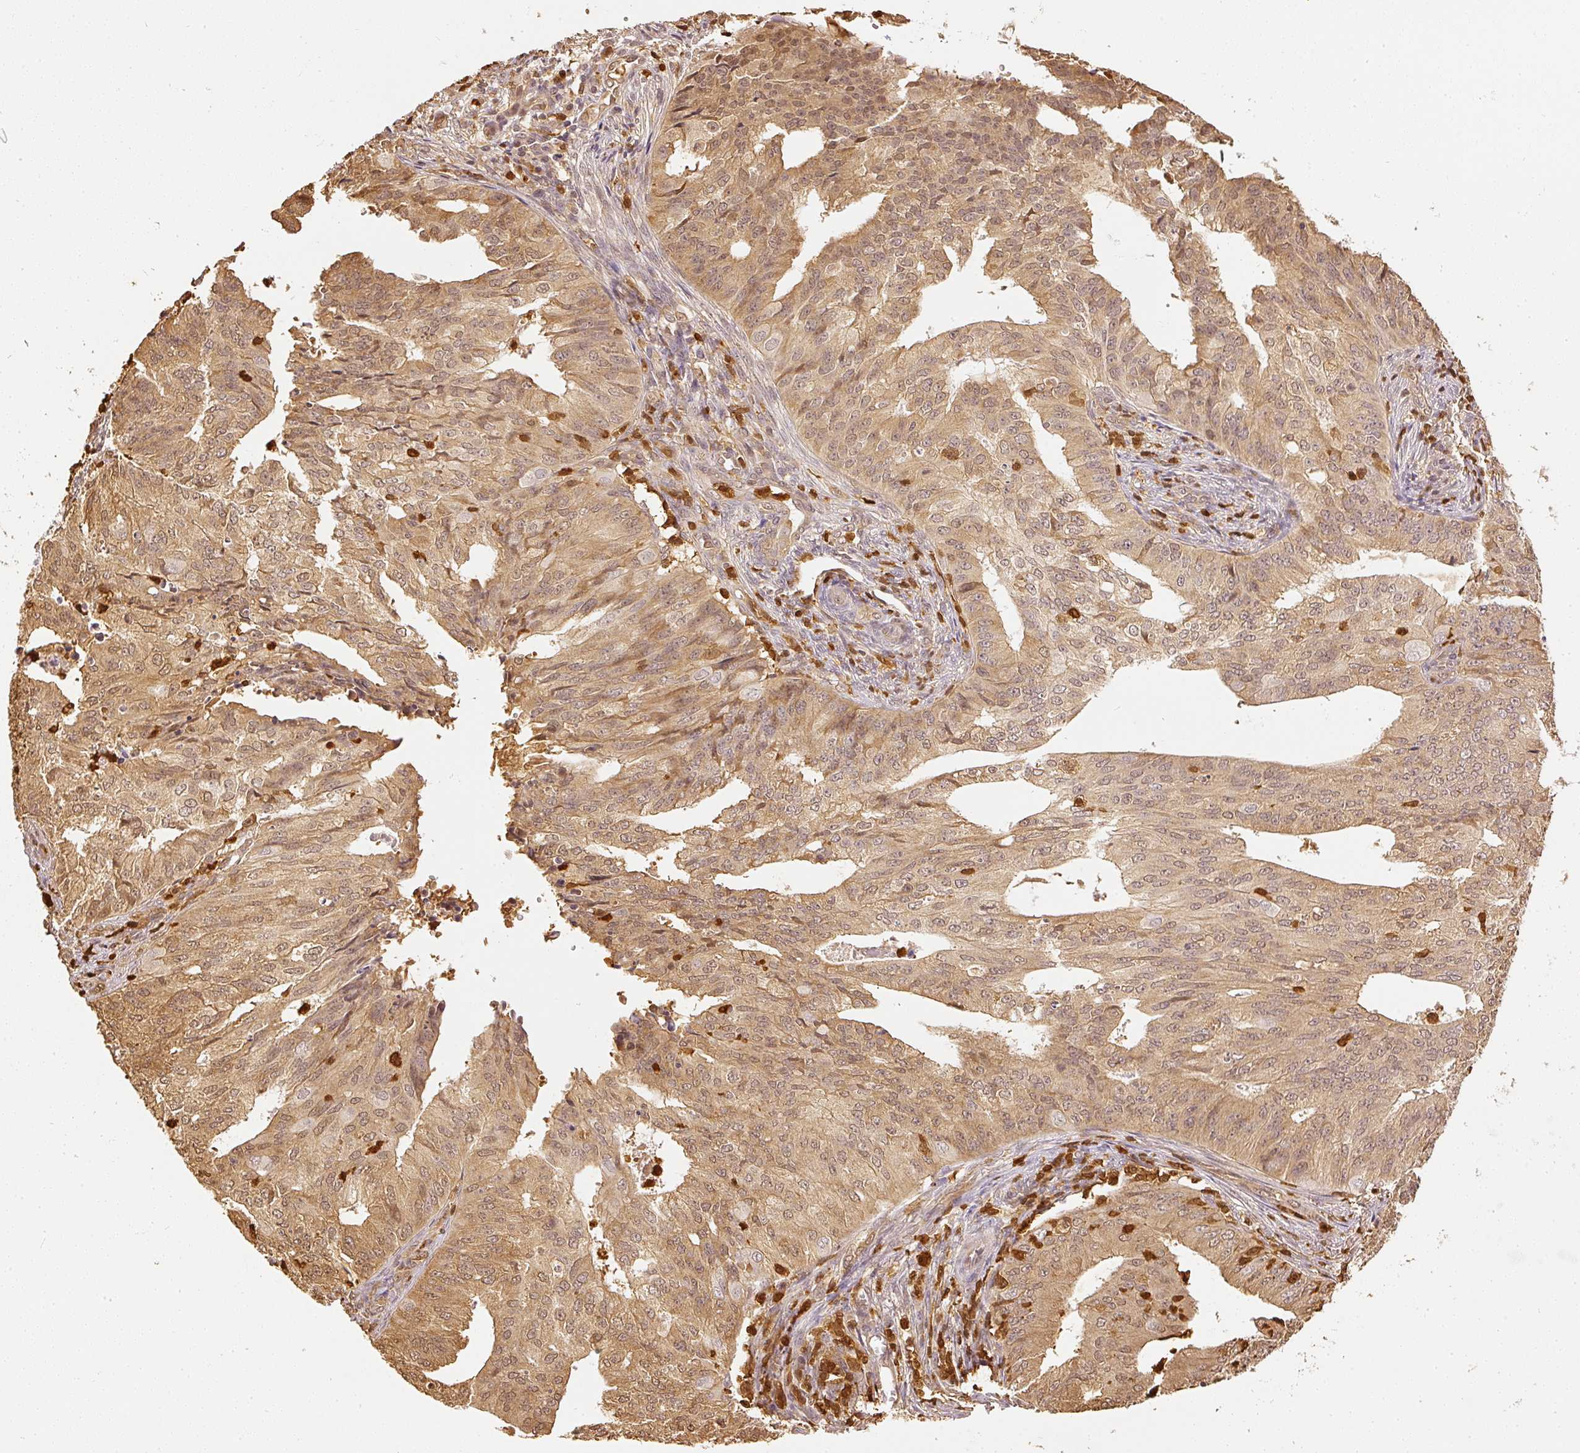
{"staining": {"intensity": "moderate", "quantity": ">75%", "location": "cytoplasmic/membranous,nuclear"}, "tissue": "endometrial cancer", "cell_type": "Tumor cells", "image_type": "cancer", "snomed": [{"axis": "morphology", "description": "Adenocarcinoma, NOS"}, {"axis": "topography", "description": "Endometrium"}], "caption": "Endometrial adenocarcinoma stained for a protein (brown) shows moderate cytoplasmic/membranous and nuclear positive staining in about >75% of tumor cells.", "gene": "PFN1", "patient": {"sex": "female", "age": 50}}